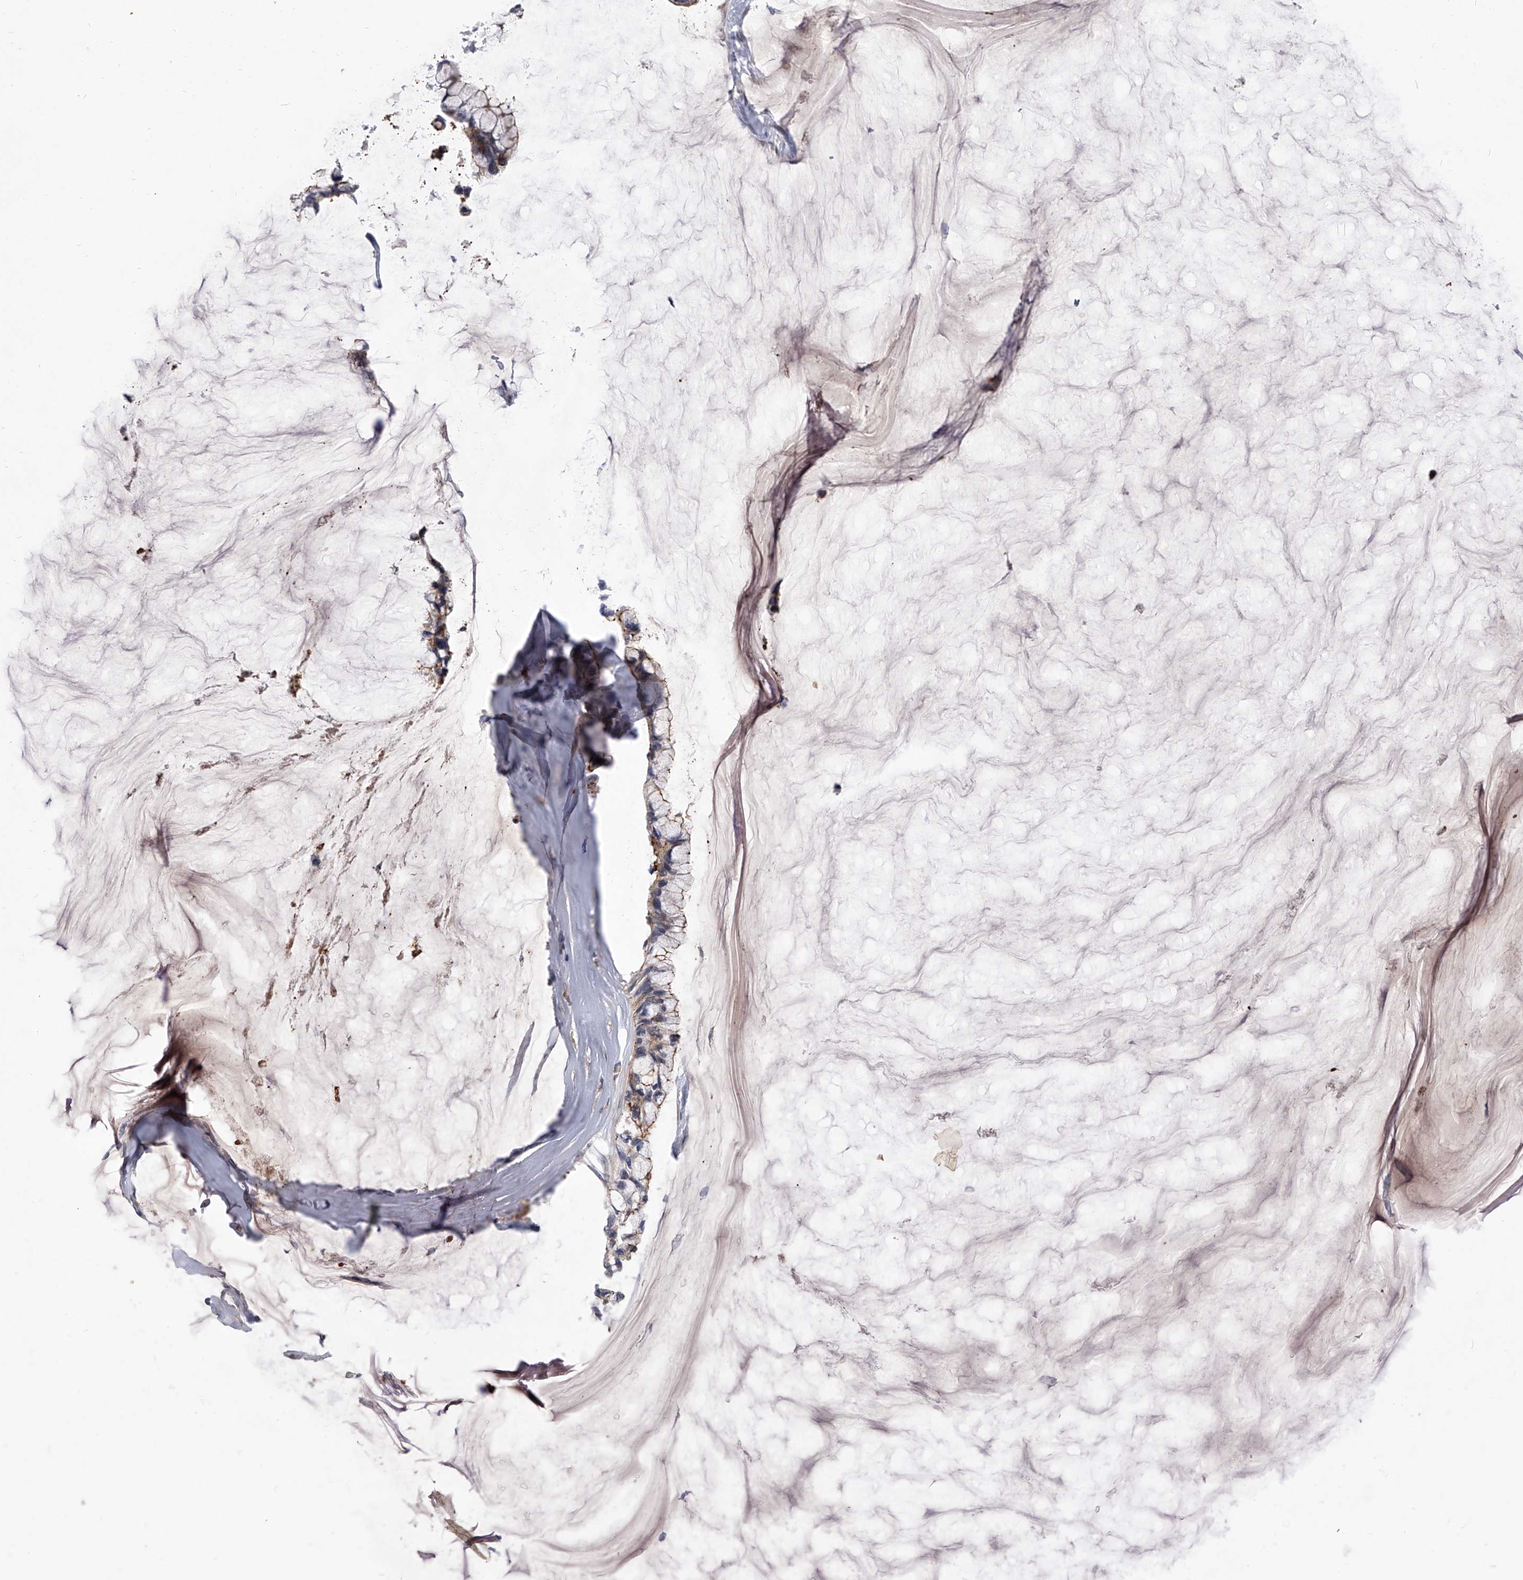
{"staining": {"intensity": "weak", "quantity": "<25%", "location": "cytoplasmic/membranous"}, "tissue": "ovarian cancer", "cell_type": "Tumor cells", "image_type": "cancer", "snomed": [{"axis": "morphology", "description": "Cystadenocarcinoma, mucinous, NOS"}, {"axis": "topography", "description": "Ovary"}], "caption": "This is an immunohistochemistry (IHC) histopathology image of ovarian cancer (mucinous cystadenocarcinoma). There is no positivity in tumor cells.", "gene": "MINDY4", "patient": {"sex": "female", "age": 39}}